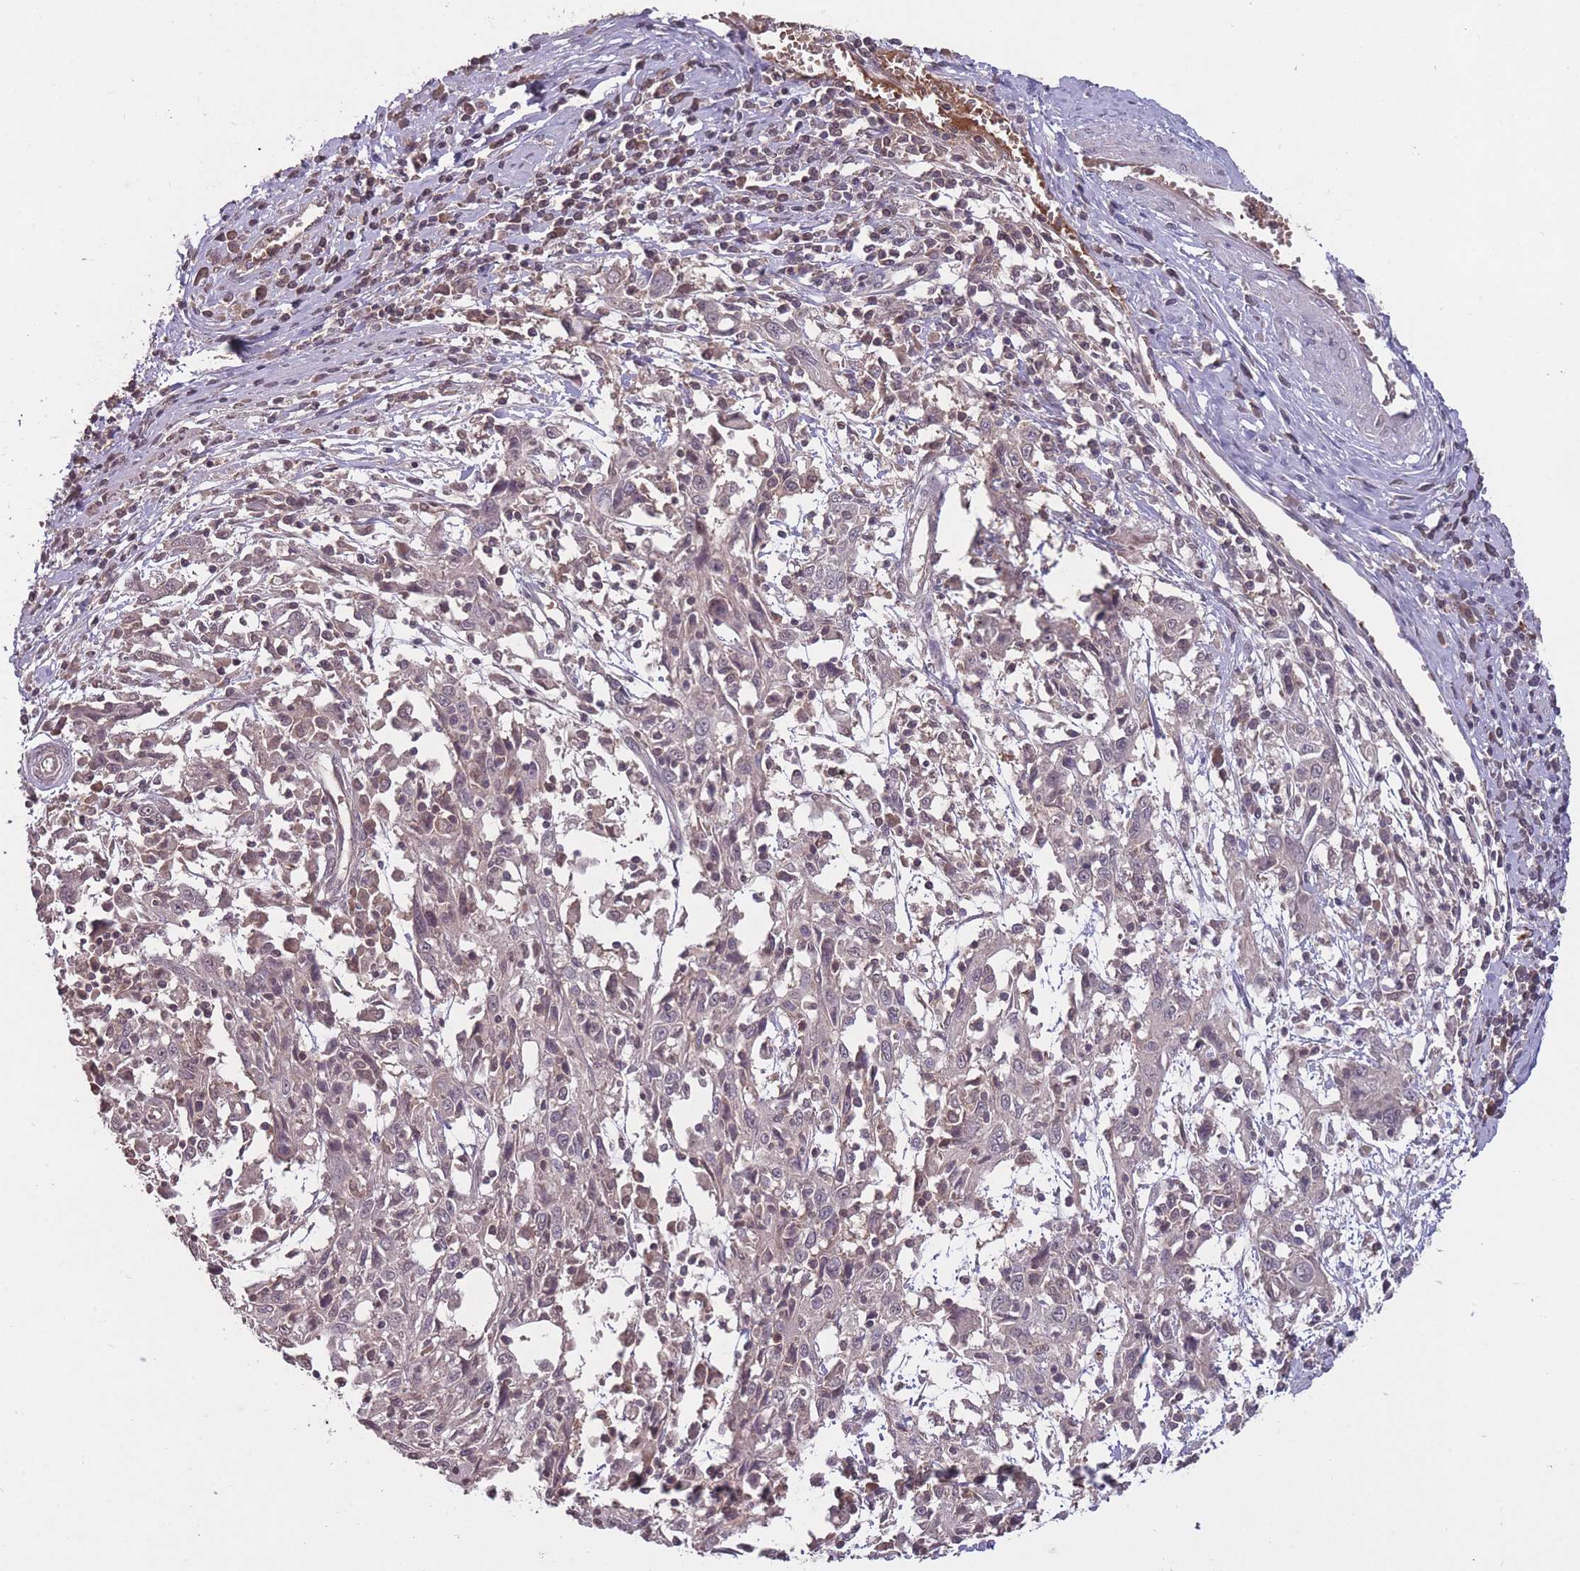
{"staining": {"intensity": "negative", "quantity": "none", "location": "none"}, "tissue": "cervical cancer", "cell_type": "Tumor cells", "image_type": "cancer", "snomed": [{"axis": "morphology", "description": "Squamous cell carcinoma, NOS"}, {"axis": "topography", "description": "Cervix"}], "caption": "This is an IHC micrograph of cervical cancer (squamous cell carcinoma). There is no staining in tumor cells.", "gene": "ADCYAP1R1", "patient": {"sex": "female", "age": 46}}